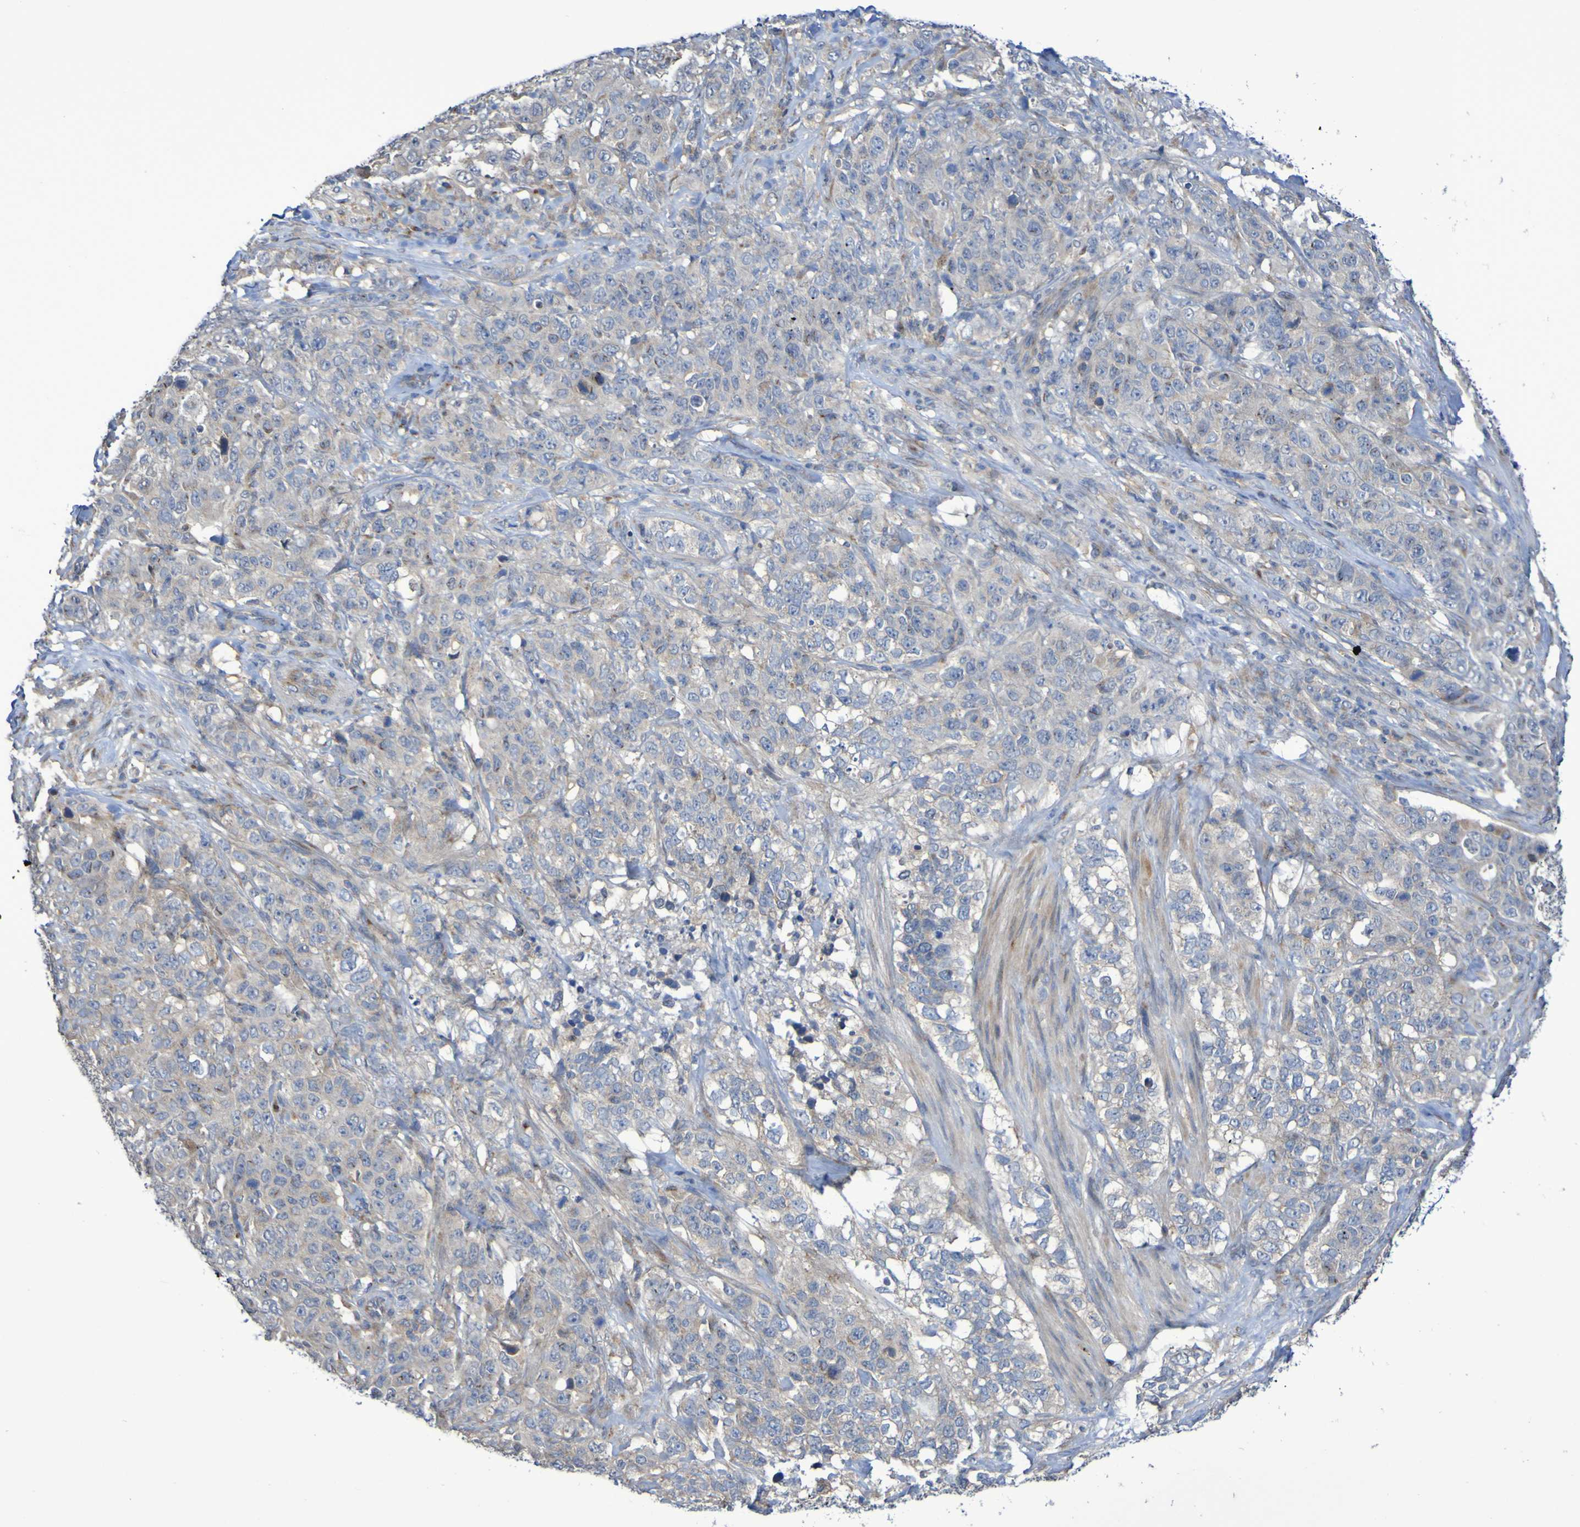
{"staining": {"intensity": "weak", "quantity": "<25%", "location": "cytoplasmic/membranous"}, "tissue": "stomach cancer", "cell_type": "Tumor cells", "image_type": "cancer", "snomed": [{"axis": "morphology", "description": "Adenocarcinoma, NOS"}, {"axis": "topography", "description": "Stomach"}], "caption": "Adenocarcinoma (stomach) was stained to show a protein in brown. There is no significant expression in tumor cells.", "gene": "LMBRD2", "patient": {"sex": "male", "age": 48}}